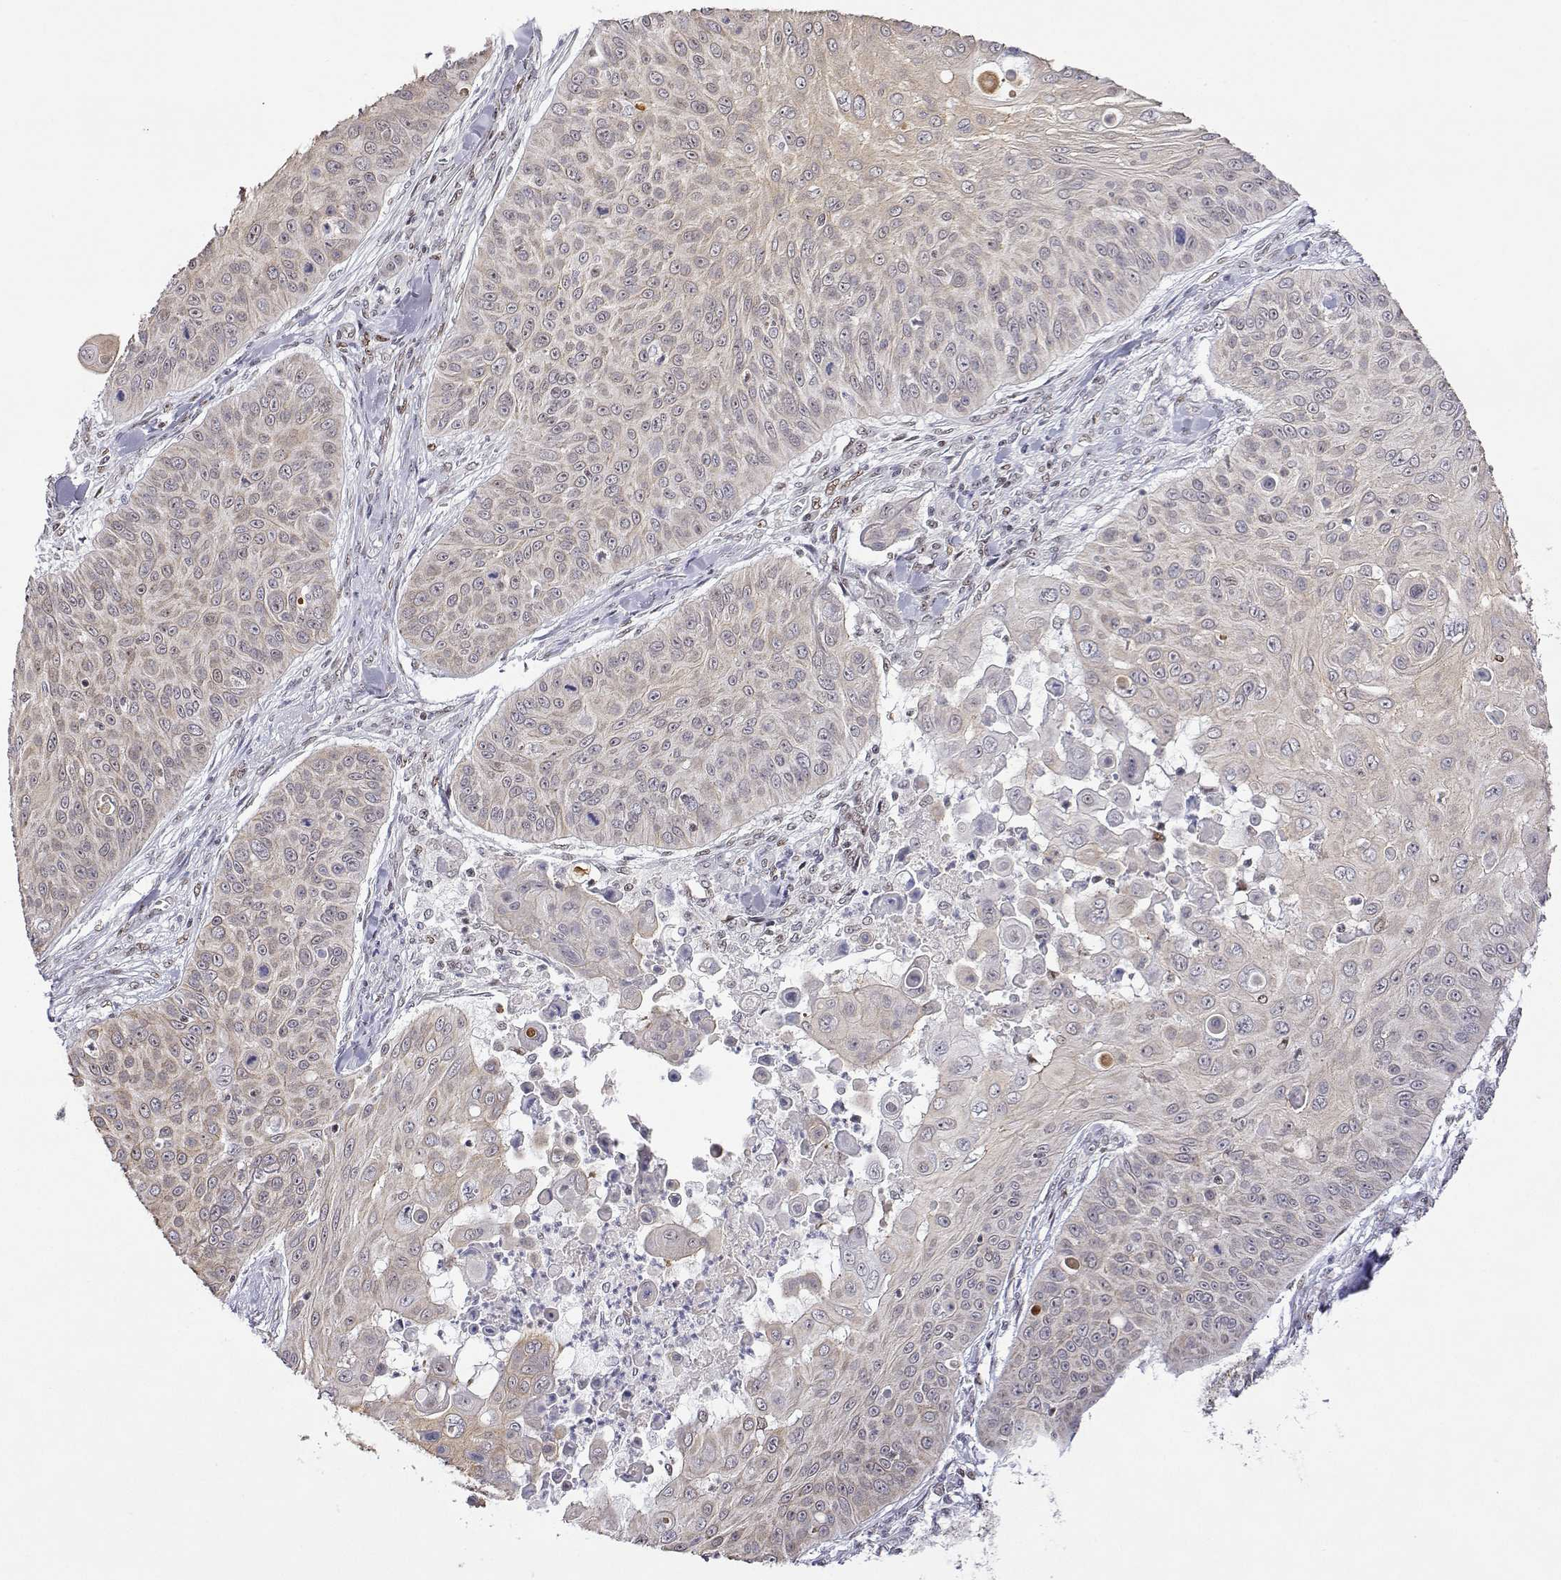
{"staining": {"intensity": "negative", "quantity": "none", "location": "none"}, "tissue": "skin cancer", "cell_type": "Tumor cells", "image_type": "cancer", "snomed": [{"axis": "morphology", "description": "Squamous cell carcinoma, NOS"}, {"axis": "topography", "description": "Skin"}], "caption": "This is an immunohistochemistry (IHC) histopathology image of human skin cancer. There is no positivity in tumor cells.", "gene": "XPC", "patient": {"sex": "male", "age": 82}}